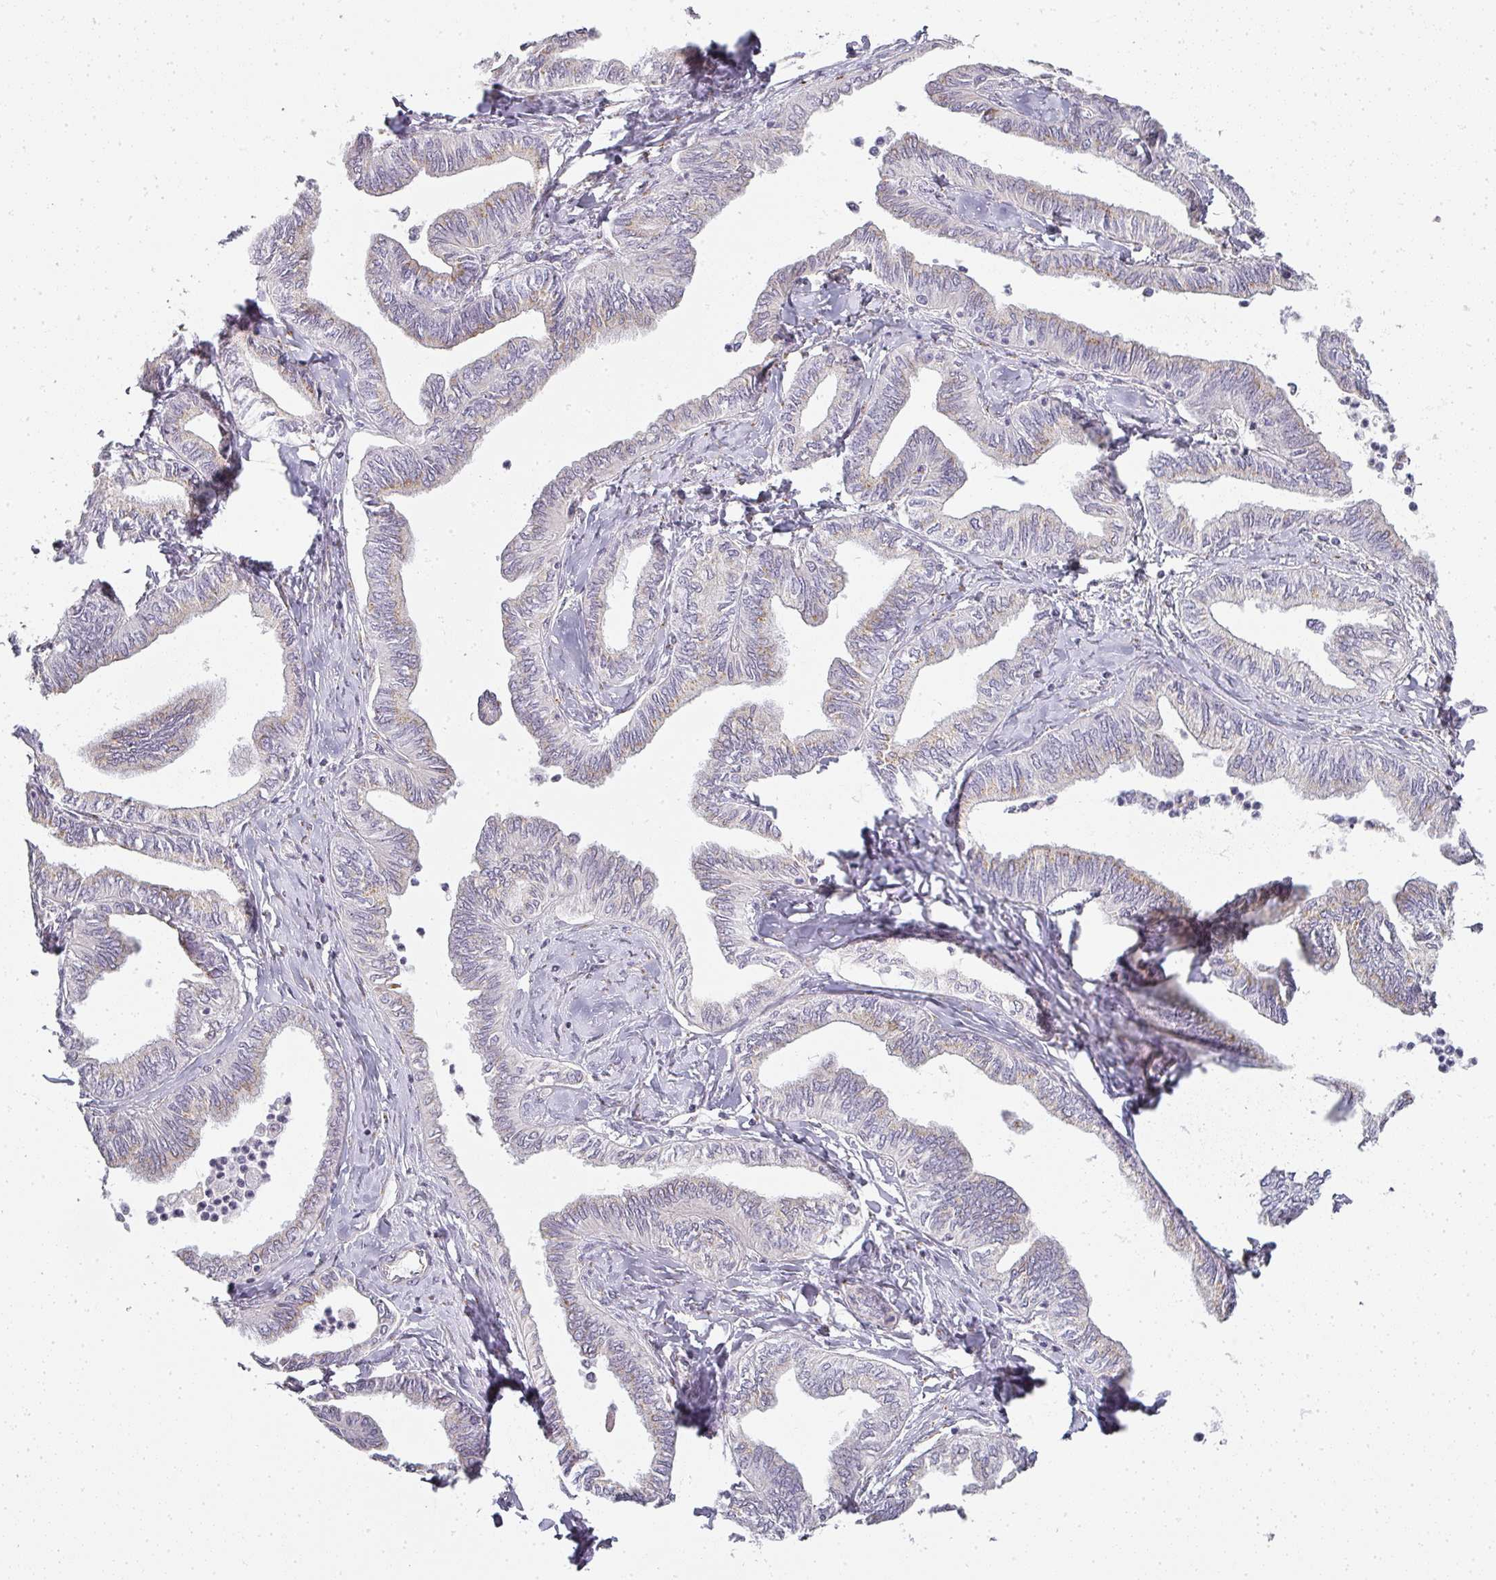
{"staining": {"intensity": "negative", "quantity": "none", "location": "none"}, "tissue": "ovarian cancer", "cell_type": "Tumor cells", "image_type": "cancer", "snomed": [{"axis": "morphology", "description": "Carcinoma, endometroid"}, {"axis": "topography", "description": "Ovary"}], "caption": "IHC photomicrograph of ovarian cancer stained for a protein (brown), which displays no staining in tumor cells.", "gene": "ATP8B2", "patient": {"sex": "female", "age": 70}}